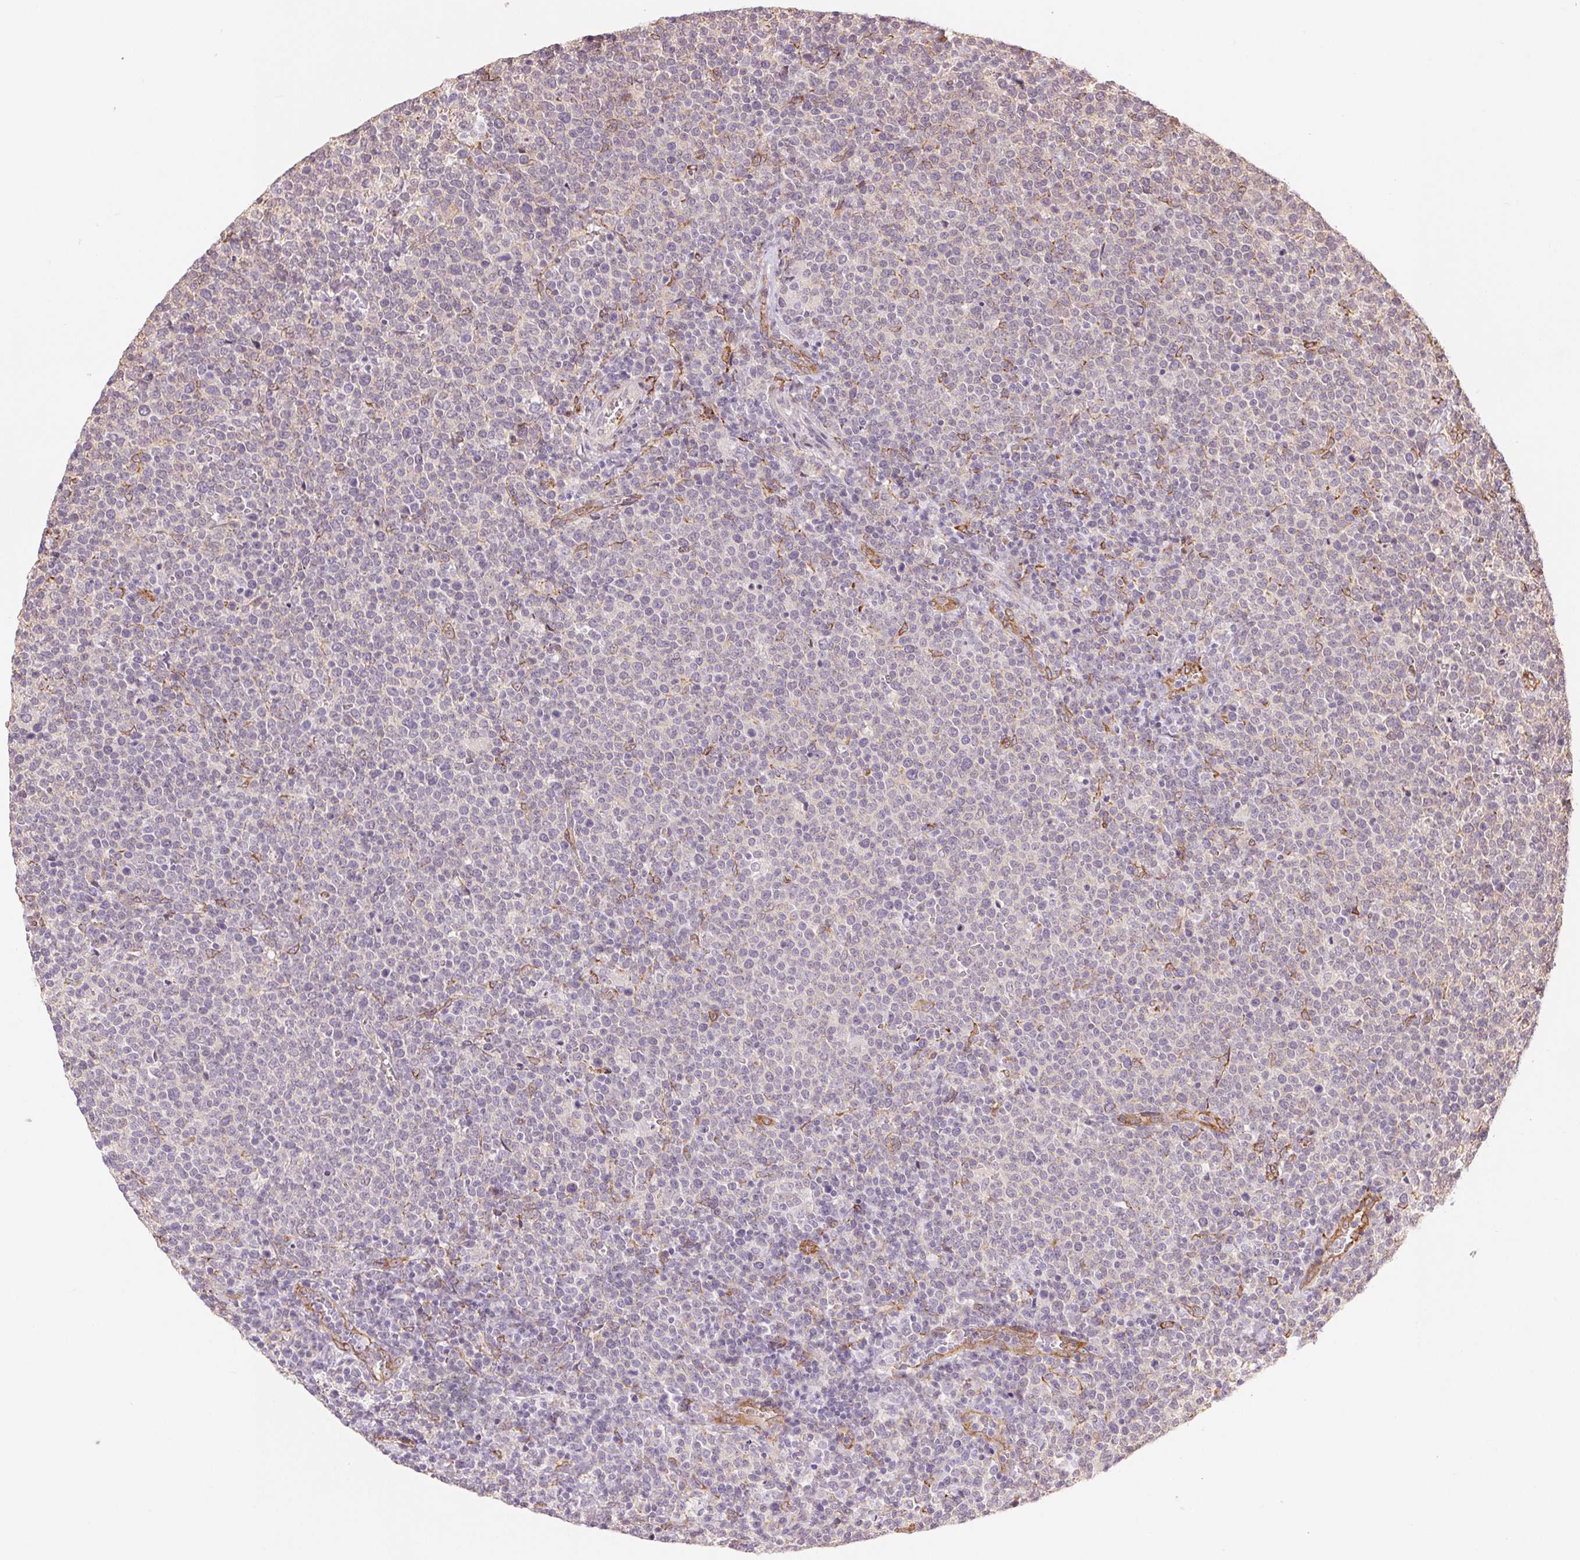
{"staining": {"intensity": "negative", "quantity": "none", "location": "none"}, "tissue": "lymphoma", "cell_type": "Tumor cells", "image_type": "cancer", "snomed": [{"axis": "morphology", "description": "Malignant lymphoma, non-Hodgkin's type, High grade"}, {"axis": "topography", "description": "Lymph node"}], "caption": "This image is of lymphoma stained with IHC to label a protein in brown with the nuclei are counter-stained blue. There is no staining in tumor cells.", "gene": "FKBP10", "patient": {"sex": "male", "age": 61}}